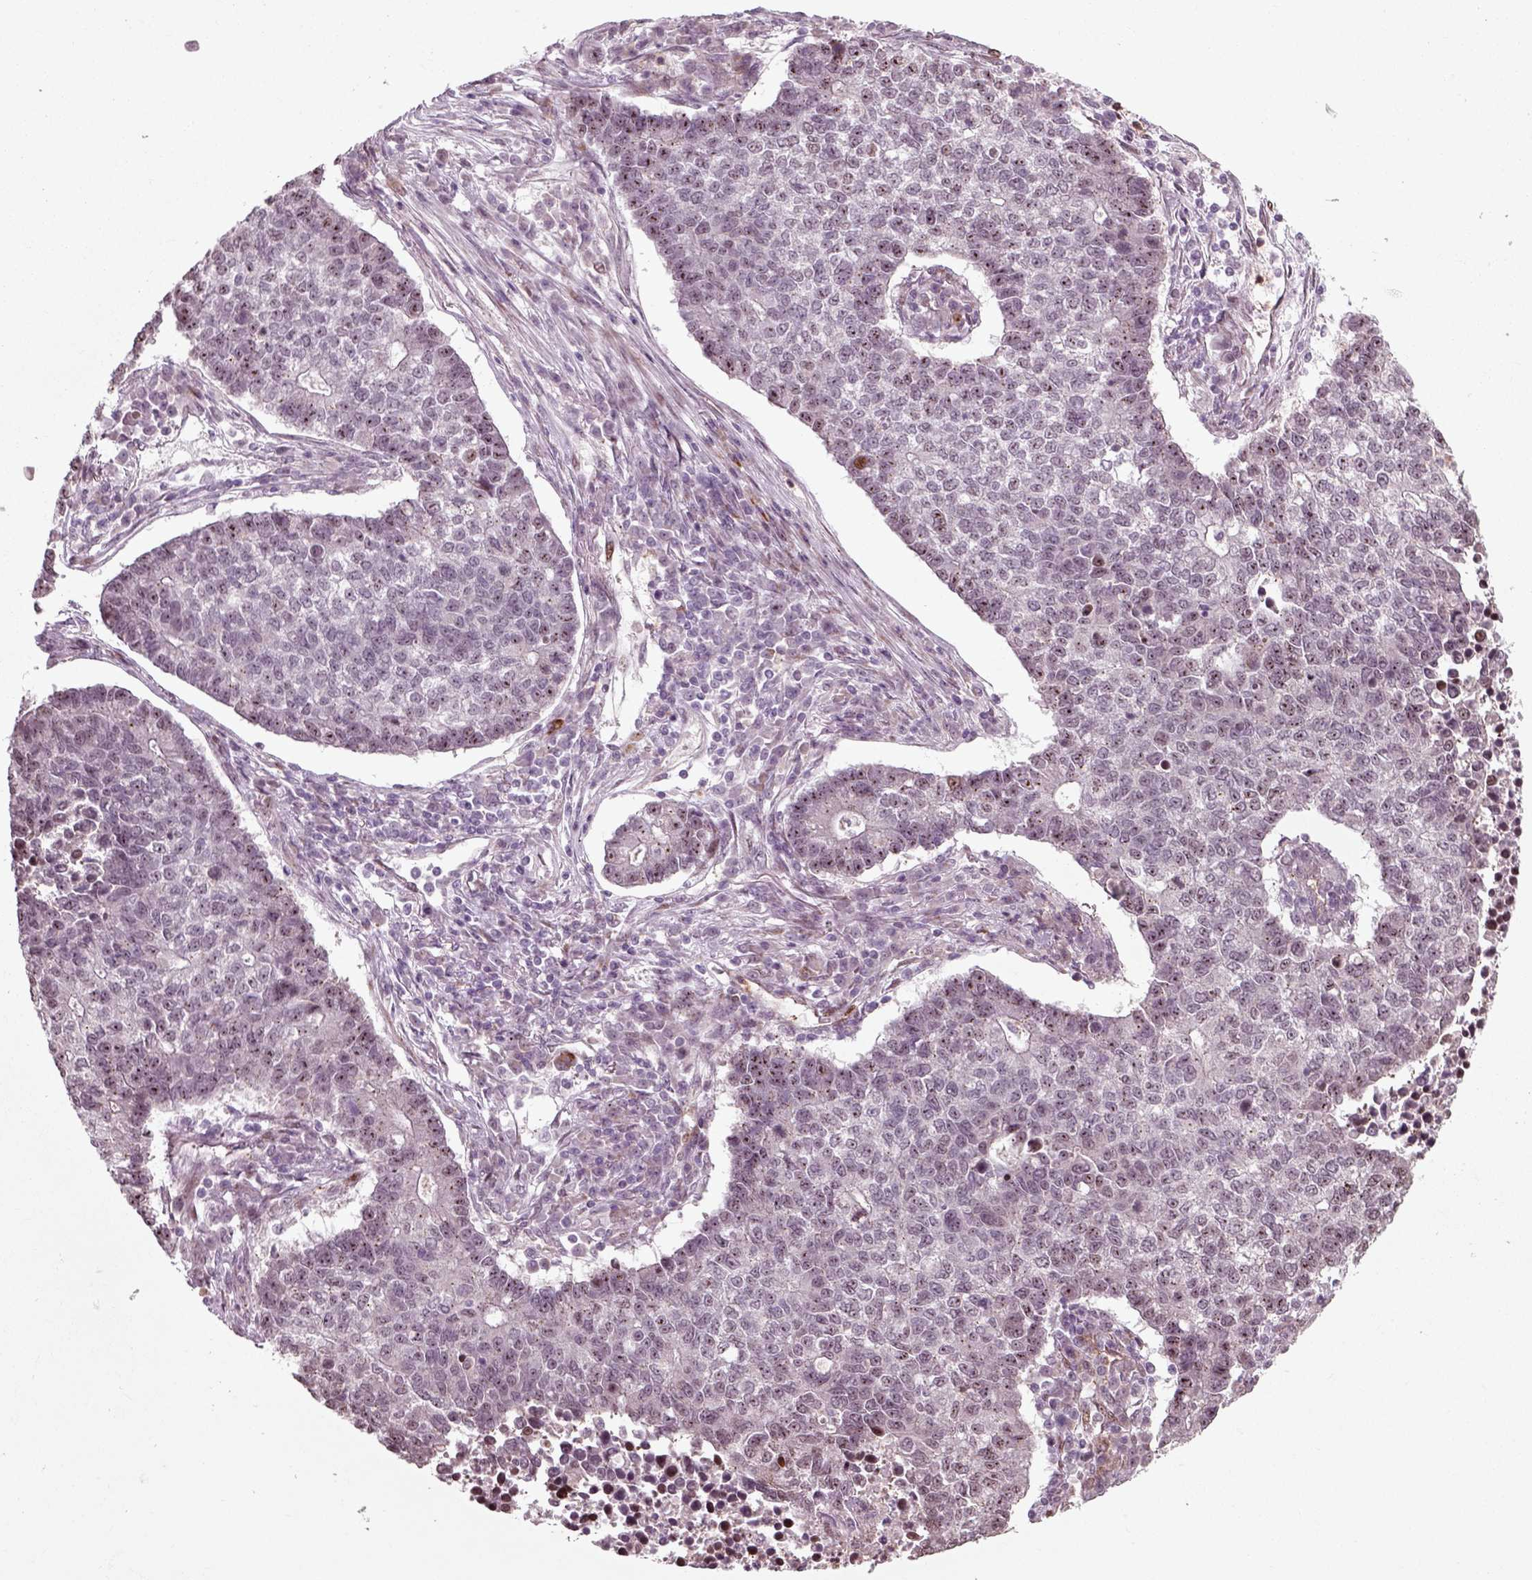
{"staining": {"intensity": "moderate", "quantity": "<25%", "location": "nuclear"}, "tissue": "lung cancer", "cell_type": "Tumor cells", "image_type": "cancer", "snomed": [{"axis": "morphology", "description": "Adenocarcinoma, NOS"}, {"axis": "topography", "description": "Lung"}], "caption": "IHC of human adenocarcinoma (lung) displays low levels of moderate nuclear staining in about <25% of tumor cells.", "gene": "CDC14A", "patient": {"sex": "male", "age": 57}}